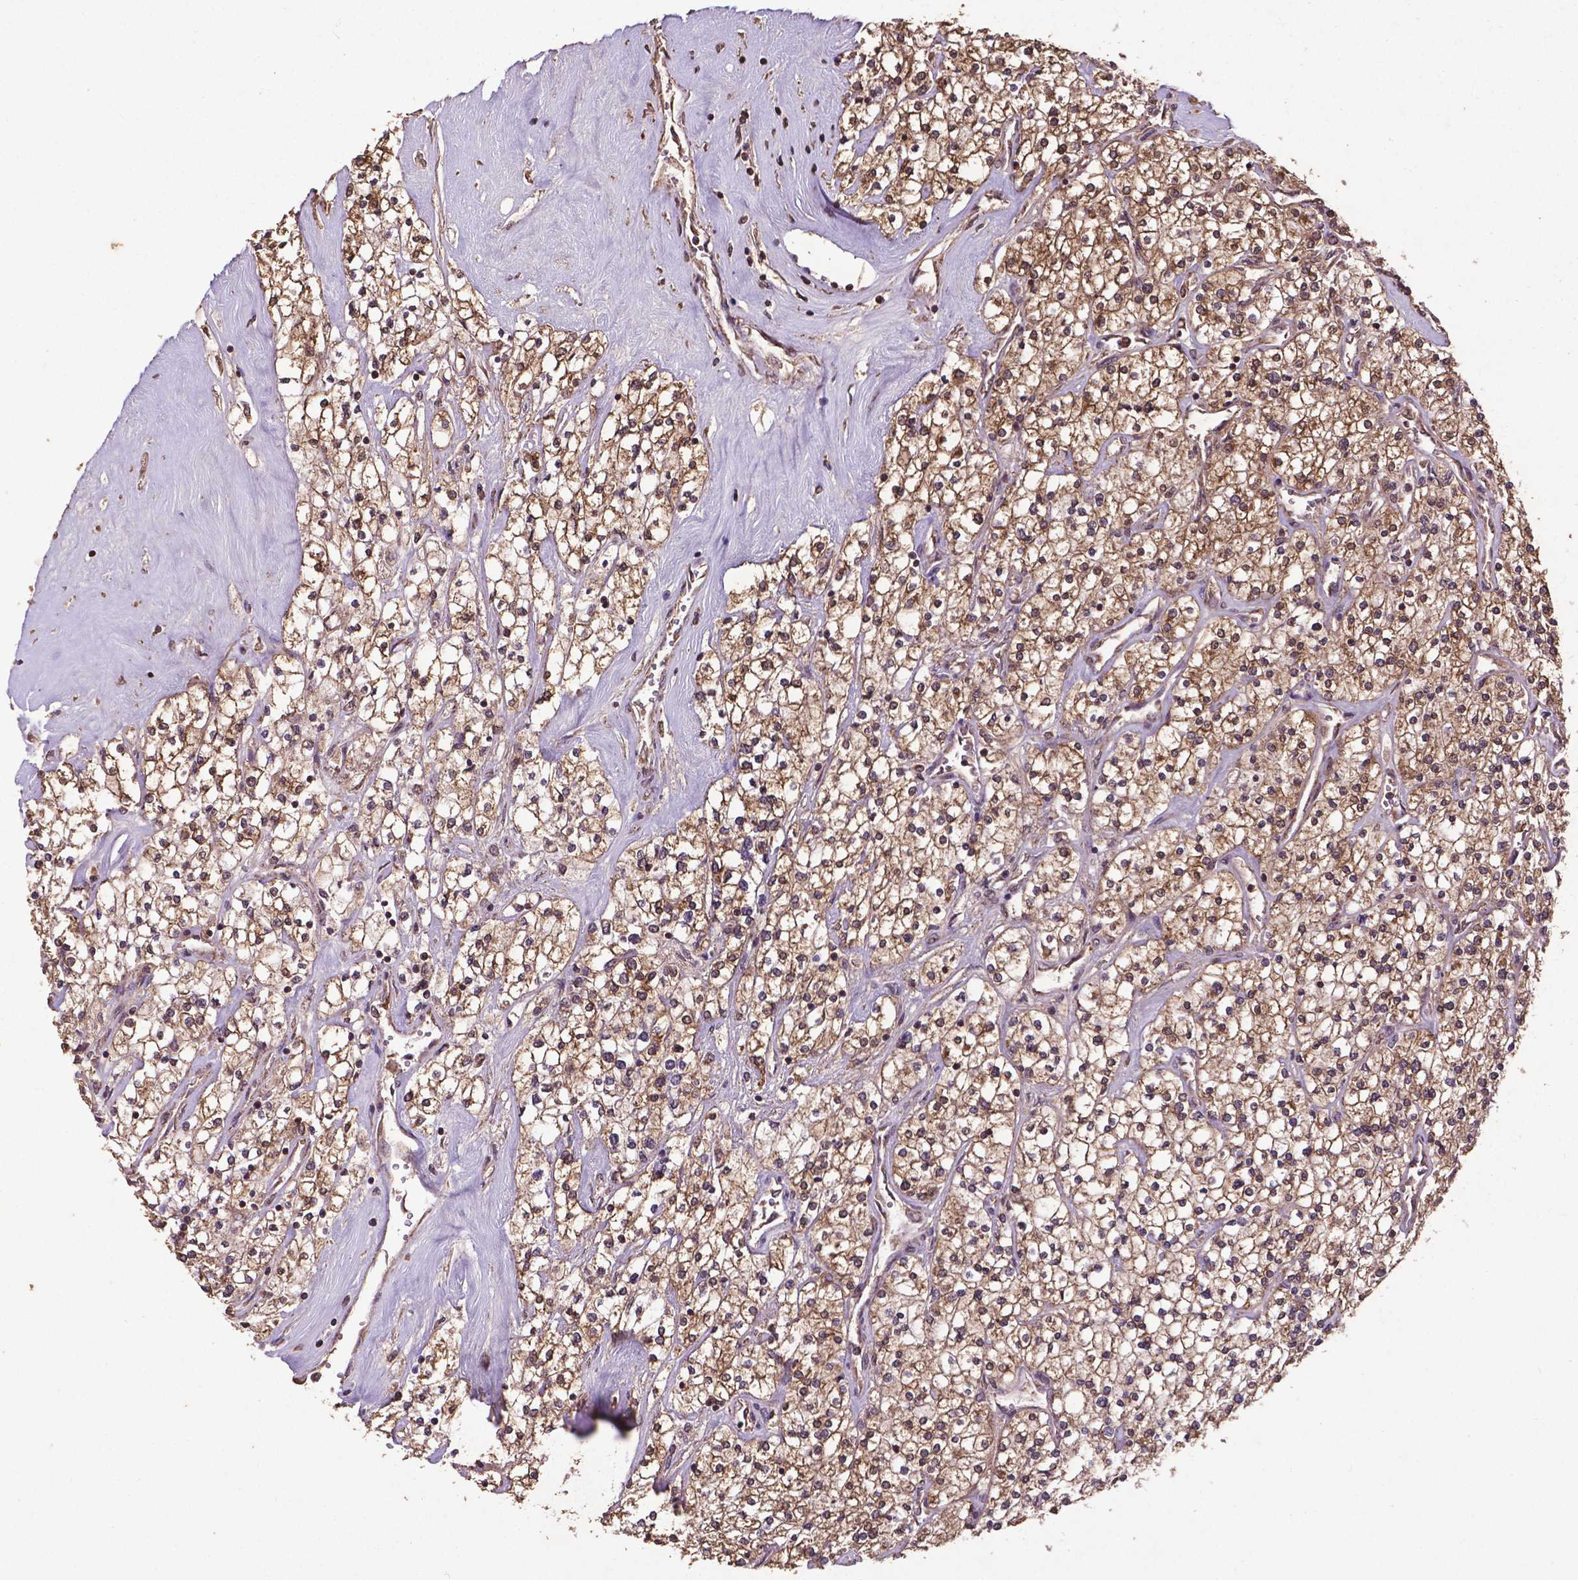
{"staining": {"intensity": "moderate", "quantity": ">75%", "location": "cytoplasmic/membranous,nuclear"}, "tissue": "renal cancer", "cell_type": "Tumor cells", "image_type": "cancer", "snomed": [{"axis": "morphology", "description": "Adenocarcinoma, NOS"}, {"axis": "topography", "description": "Kidney"}], "caption": "Protein staining exhibits moderate cytoplasmic/membranous and nuclear expression in about >75% of tumor cells in renal cancer.", "gene": "DCAF1", "patient": {"sex": "male", "age": 80}}